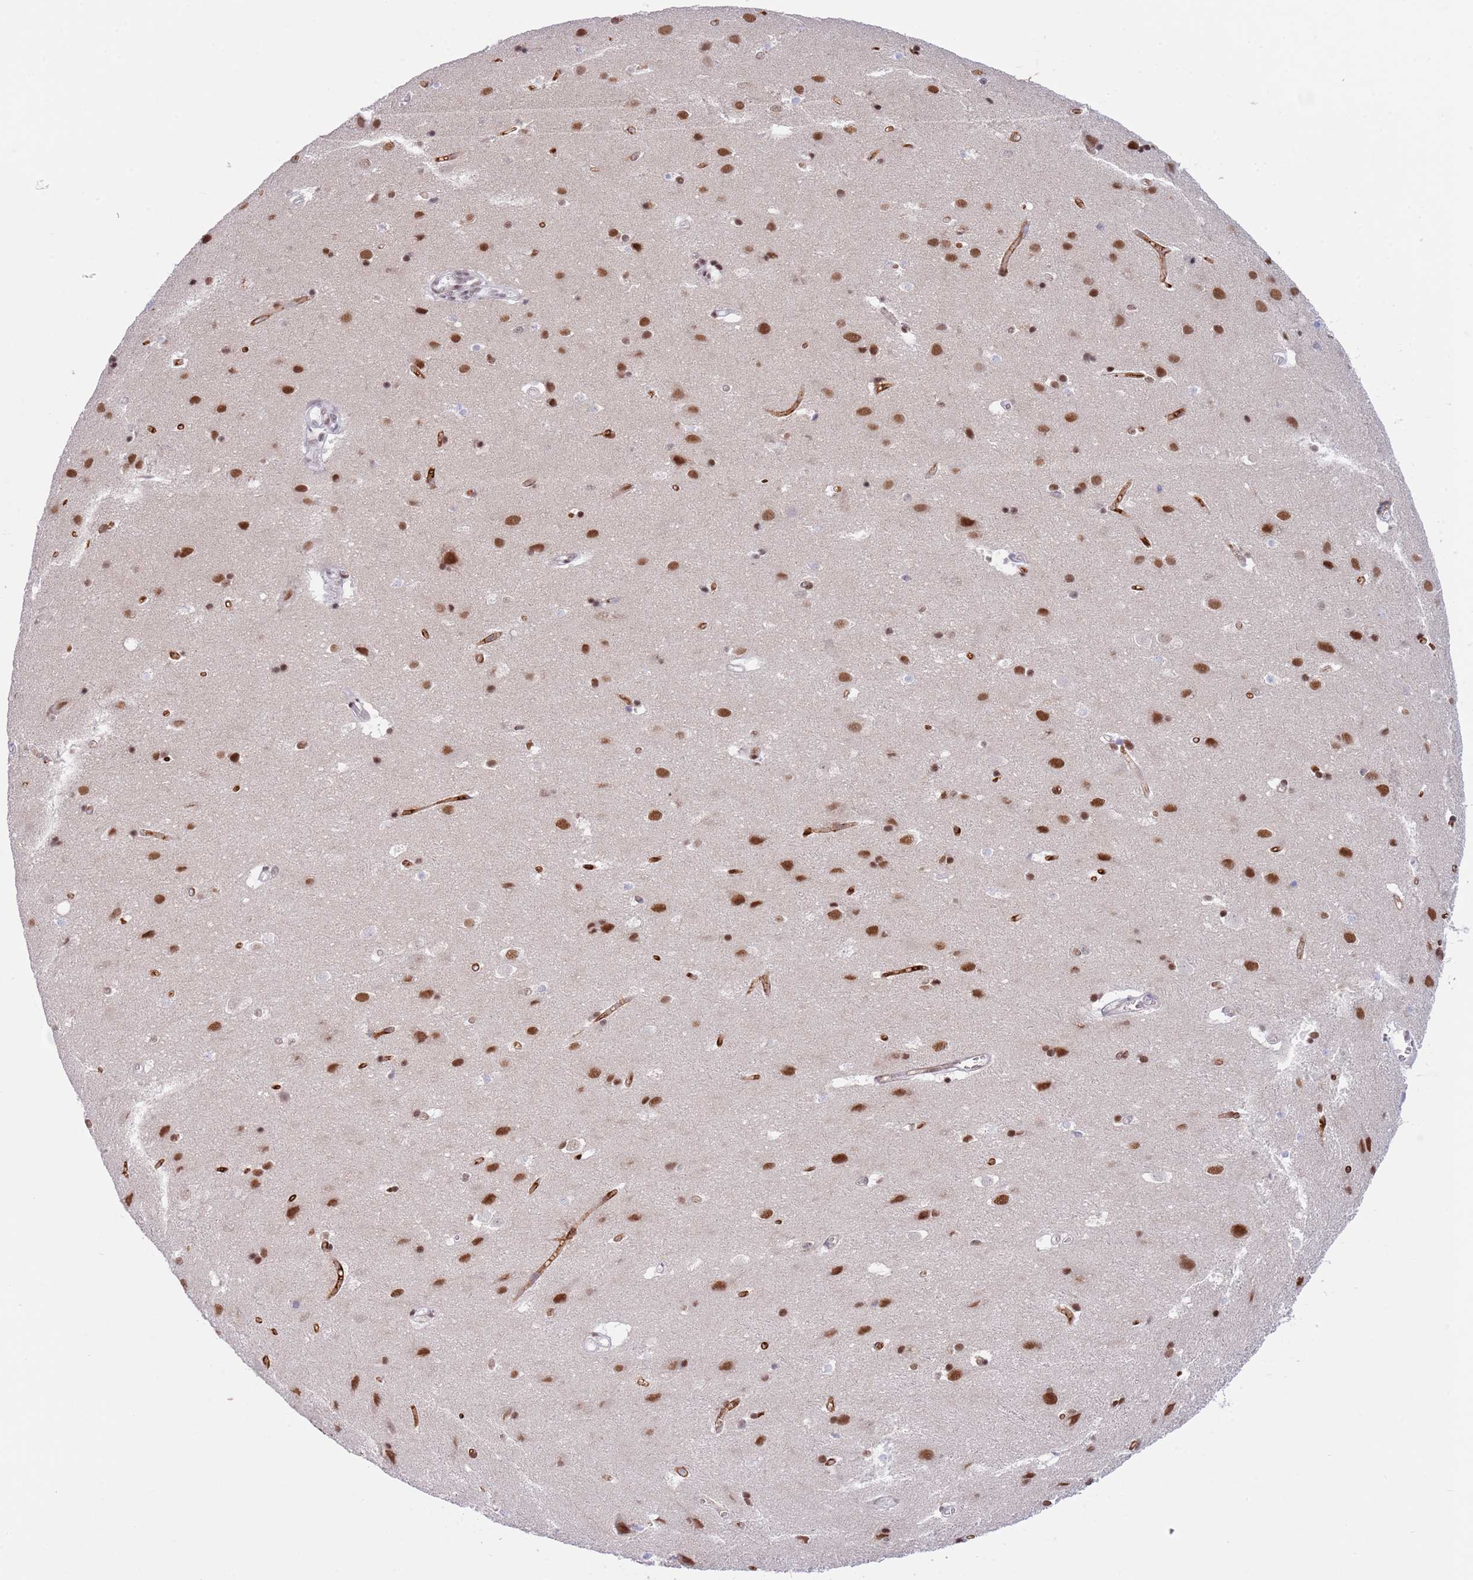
{"staining": {"intensity": "strong", "quantity": ">75%", "location": "cytoplasmic/membranous,nuclear"}, "tissue": "cerebral cortex", "cell_type": "Endothelial cells", "image_type": "normal", "snomed": [{"axis": "morphology", "description": "Normal tissue, NOS"}, {"axis": "topography", "description": "Cerebral cortex"}], "caption": "Immunohistochemical staining of benign cerebral cortex exhibits strong cytoplasmic/membranous,nuclear protein positivity in approximately >75% of endothelial cells.", "gene": "RFX1", "patient": {"sex": "male", "age": 54}}